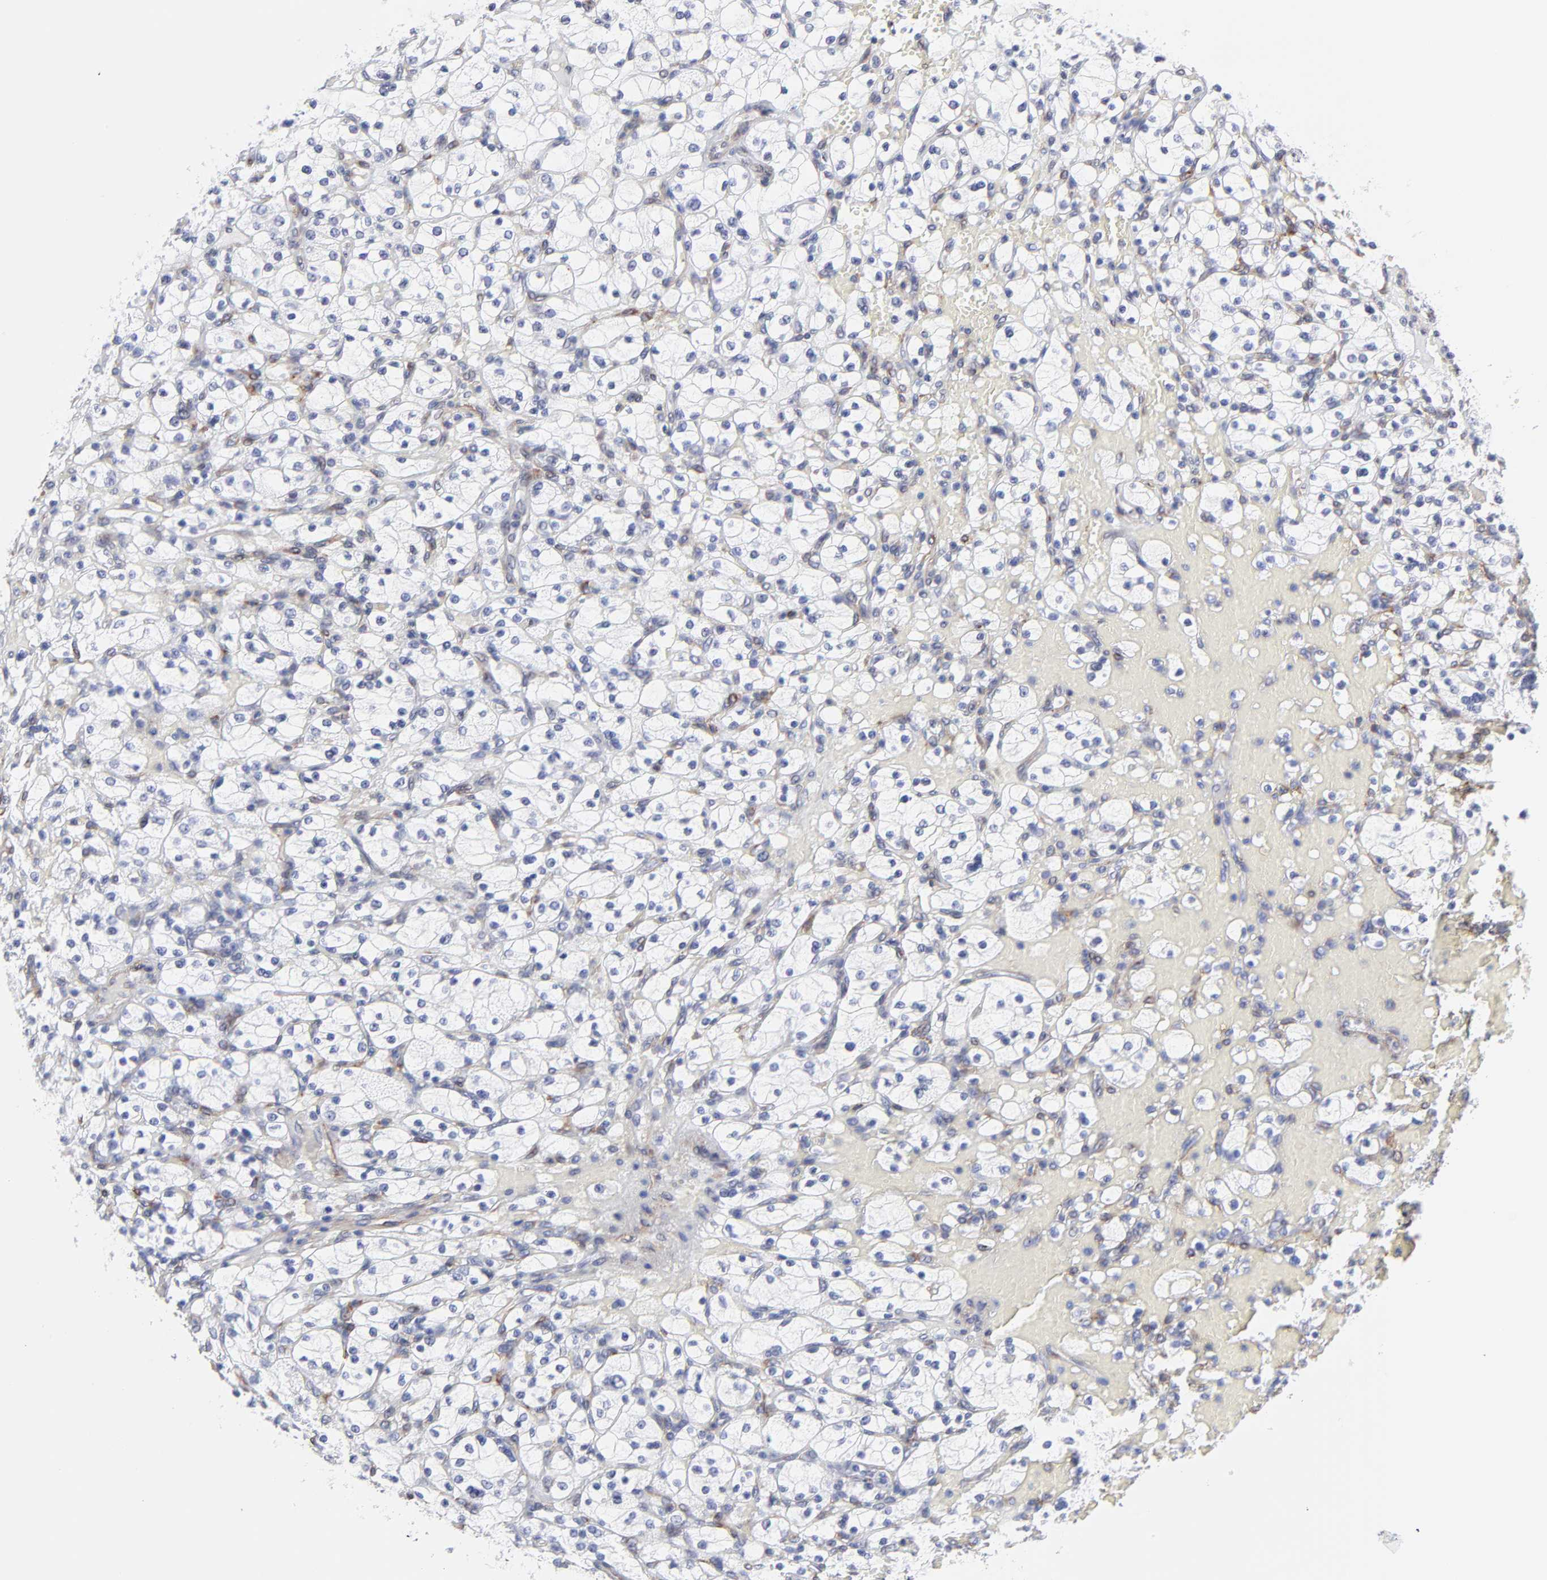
{"staining": {"intensity": "negative", "quantity": "none", "location": "none"}, "tissue": "renal cancer", "cell_type": "Tumor cells", "image_type": "cancer", "snomed": [{"axis": "morphology", "description": "Adenocarcinoma, NOS"}, {"axis": "topography", "description": "Kidney"}], "caption": "Immunohistochemistry (IHC) histopathology image of renal cancer stained for a protein (brown), which displays no positivity in tumor cells.", "gene": "PDGFRB", "patient": {"sex": "female", "age": 83}}